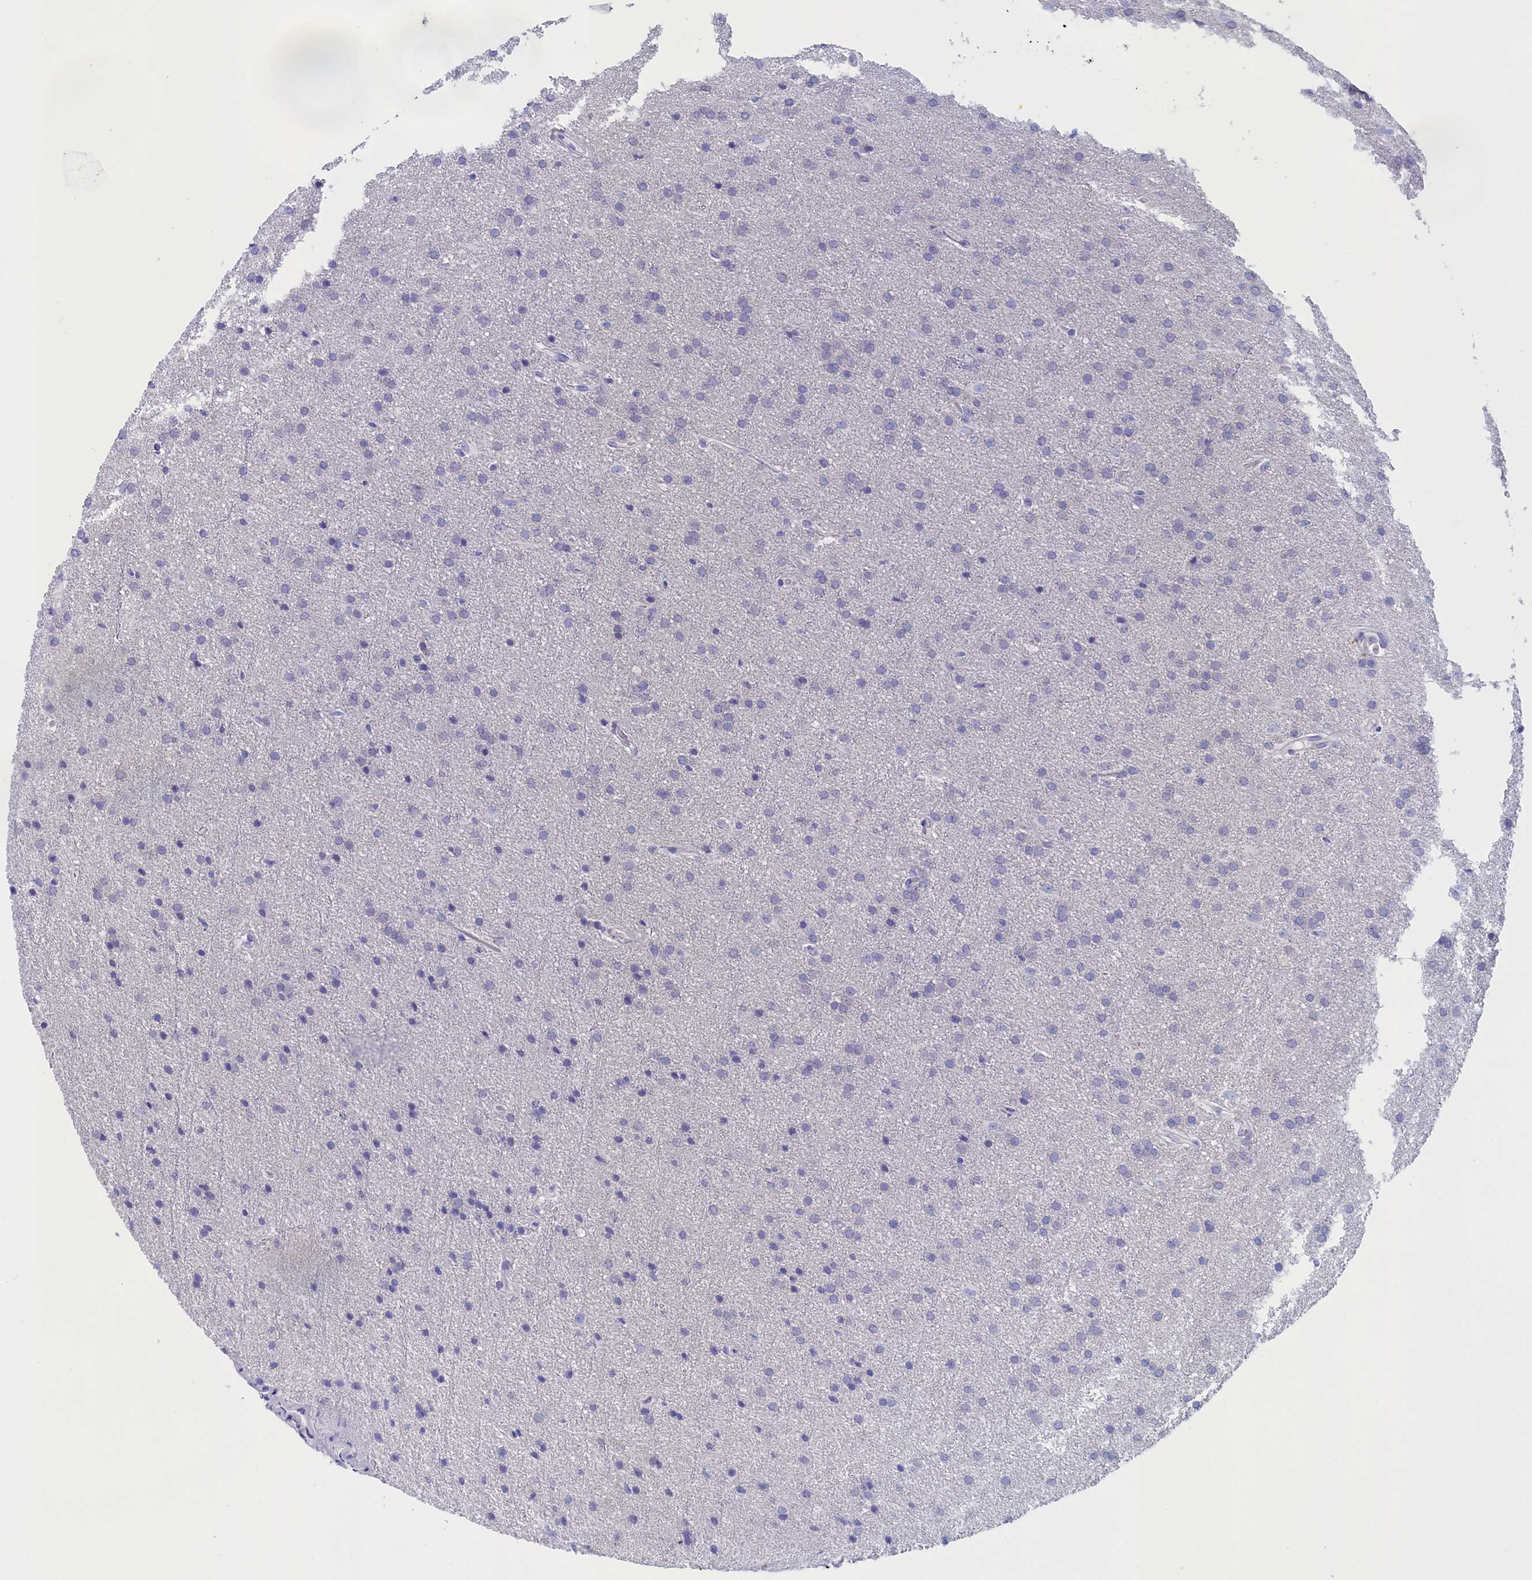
{"staining": {"intensity": "negative", "quantity": "none", "location": "none"}, "tissue": "glioma", "cell_type": "Tumor cells", "image_type": "cancer", "snomed": [{"axis": "morphology", "description": "Glioma, malignant, Low grade"}, {"axis": "topography", "description": "Brain"}], "caption": "This image is of glioma stained with immunohistochemistry to label a protein in brown with the nuclei are counter-stained blue. There is no expression in tumor cells.", "gene": "ANKRD2", "patient": {"sex": "female", "age": 32}}